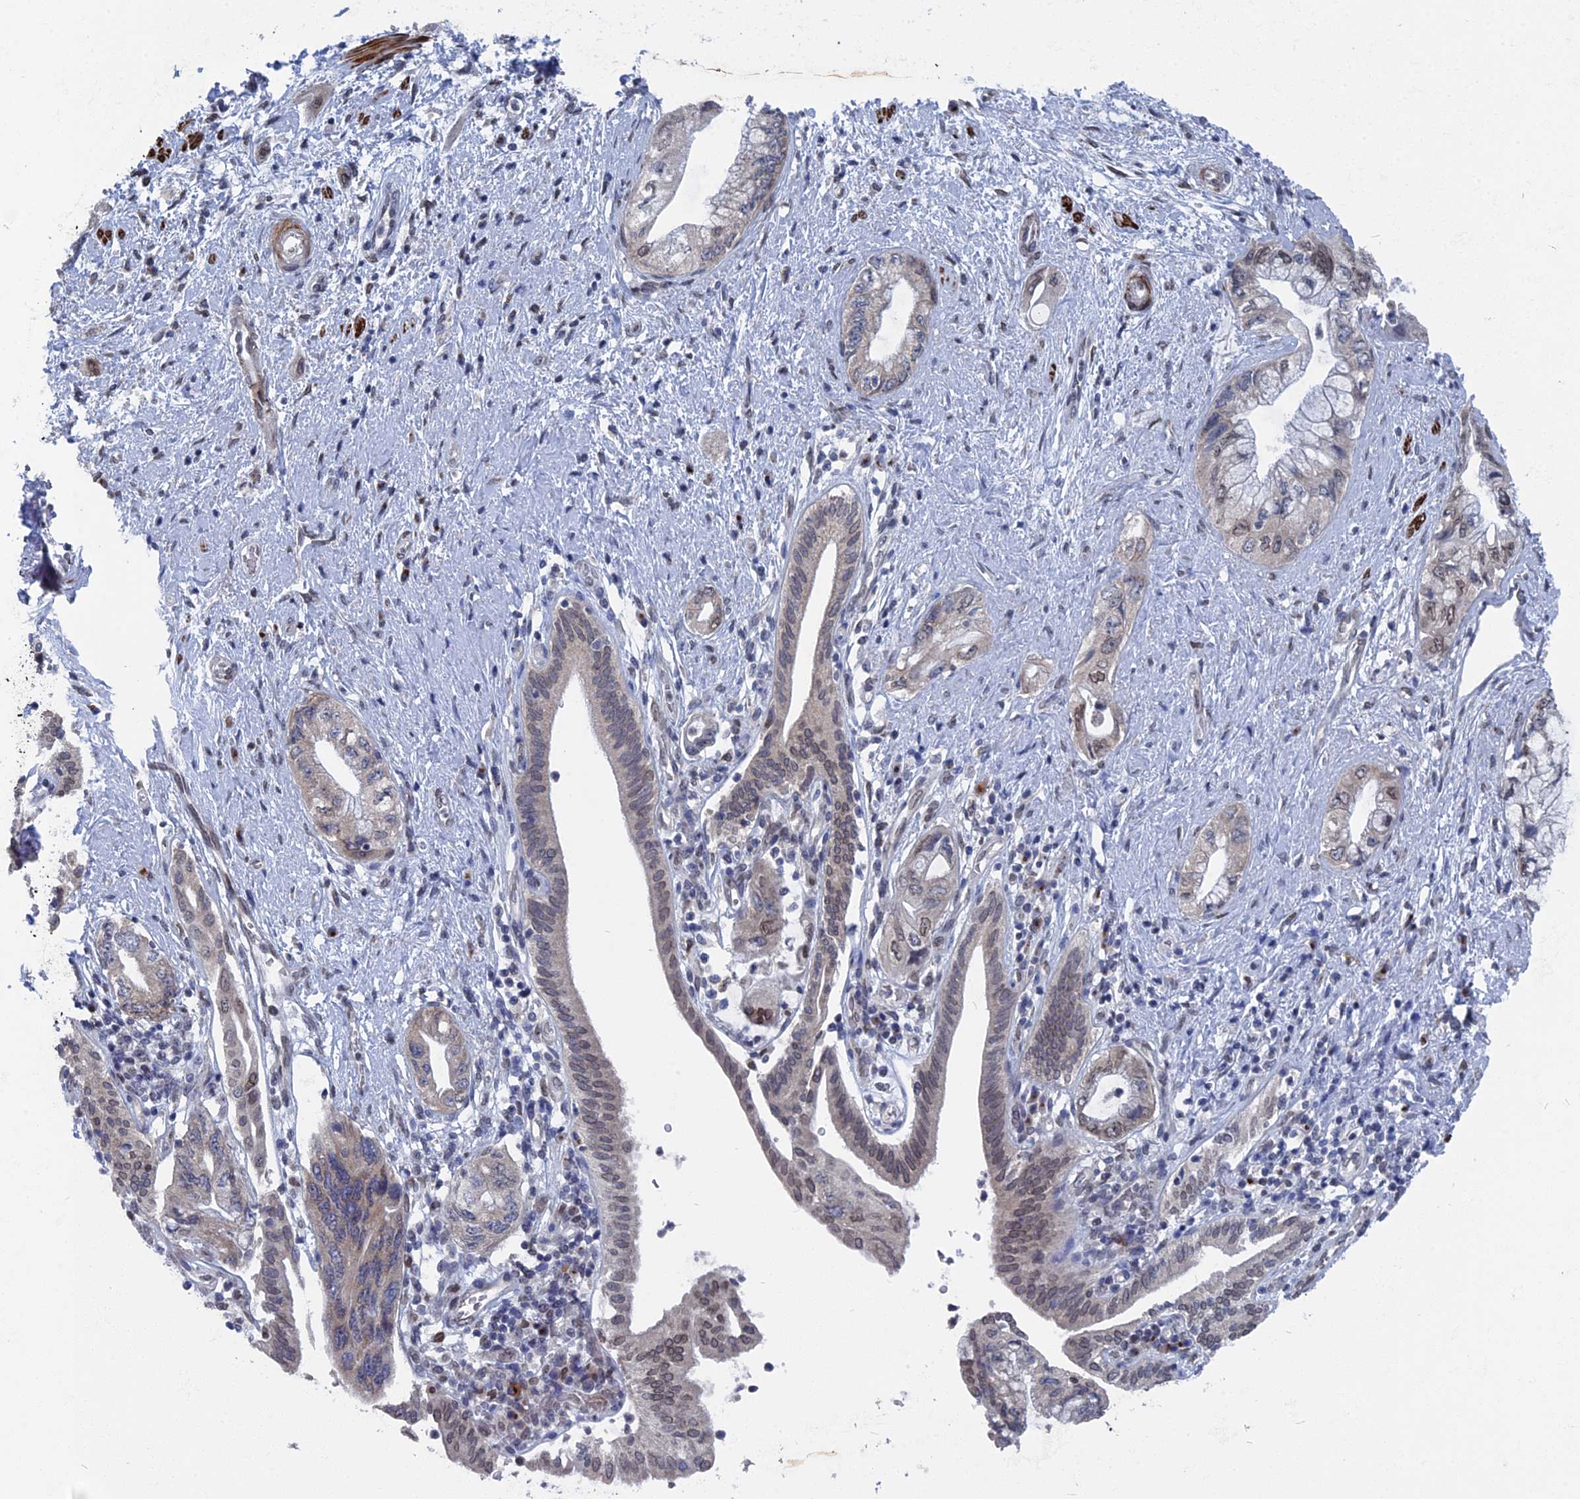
{"staining": {"intensity": "weak", "quantity": "<25%", "location": "nuclear"}, "tissue": "pancreatic cancer", "cell_type": "Tumor cells", "image_type": "cancer", "snomed": [{"axis": "morphology", "description": "Adenocarcinoma, NOS"}, {"axis": "topography", "description": "Pancreas"}], "caption": "Pancreatic adenocarcinoma was stained to show a protein in brown. There is no significant expression in tumor cells.", "gene": "MTRF1", "patient": {"sex": "female", "age": 73}}